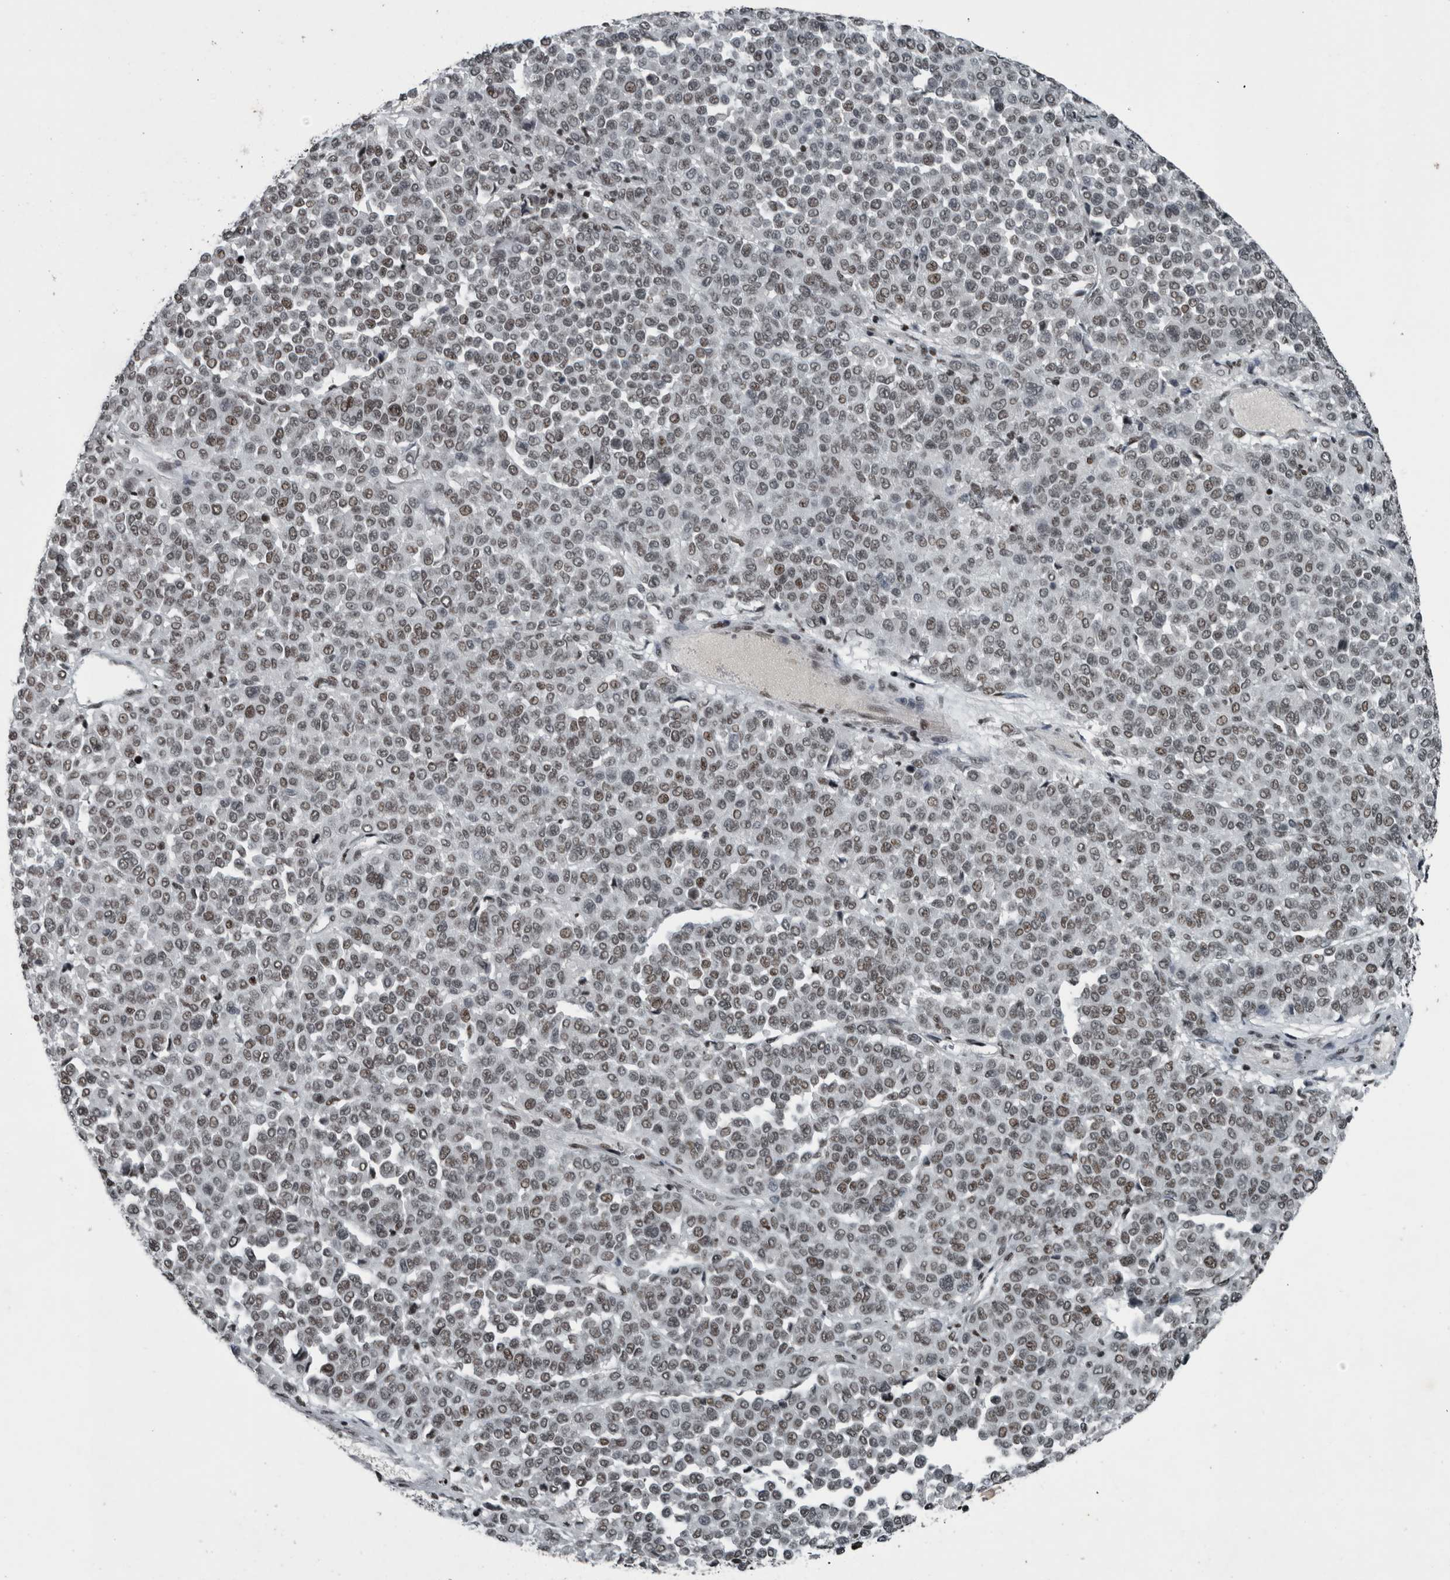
{"staining": {"intensity": "weak", "quantity": ">75%", "location": "nuclear"}, "tissue": "melanoma", "cell_type": "Tumor cells", "image_type": "cancer", "snomed": [{"axis": "morphology", "description": "Malignant melanoma, Metastatic site"}, {"axis": "topography", "description": "Pancreas"}], "caption": "Brown immunohistochemical staining in human melanoma demonstrates weak nuclear expression in approximately >75% of tumor cells.", "gene": "UNC50", "patient": {"sex": "female", "age": 30}}